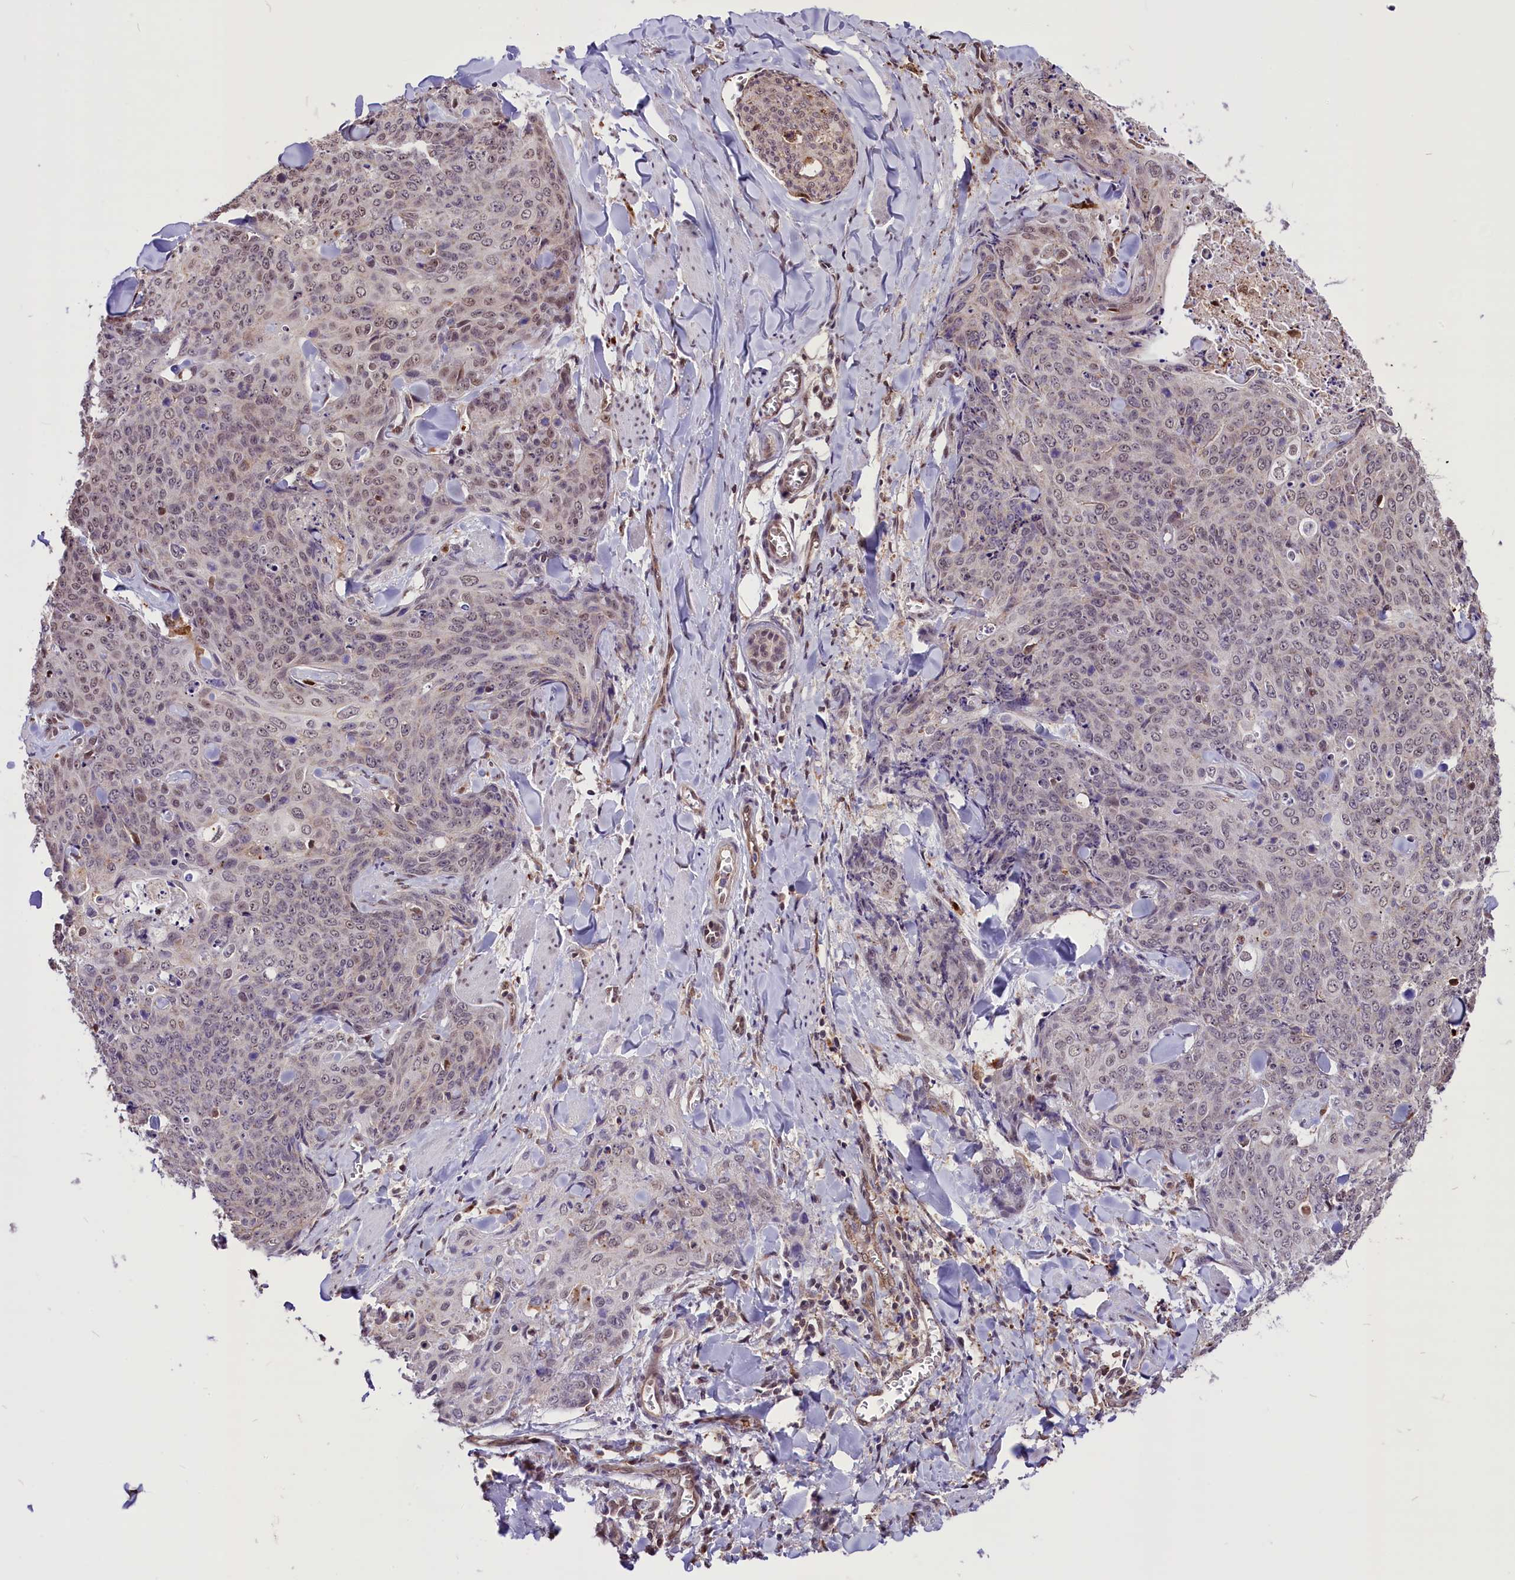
{"staining": {"intensity": "weak", "quantity": "<25%", "location": "nuclear"}, "tissue": "skin cancer", "cell_type": "Tumor cells", "image_type": "cancer", "snomed": [{"axis": "morphology", "description": "Squamous cell carcinoma, NOS"}, {"axis": "topography", "description": "Skin"}, {"axis": "topography", "description": "Vulva"}], "caption": "DAB immunohistochemical staining of human skin squamous cell carcinoma reveals no significant staining in tumor cells.", "gene": "MRPL54", "patient": {"sex": "female", "age": 85}}